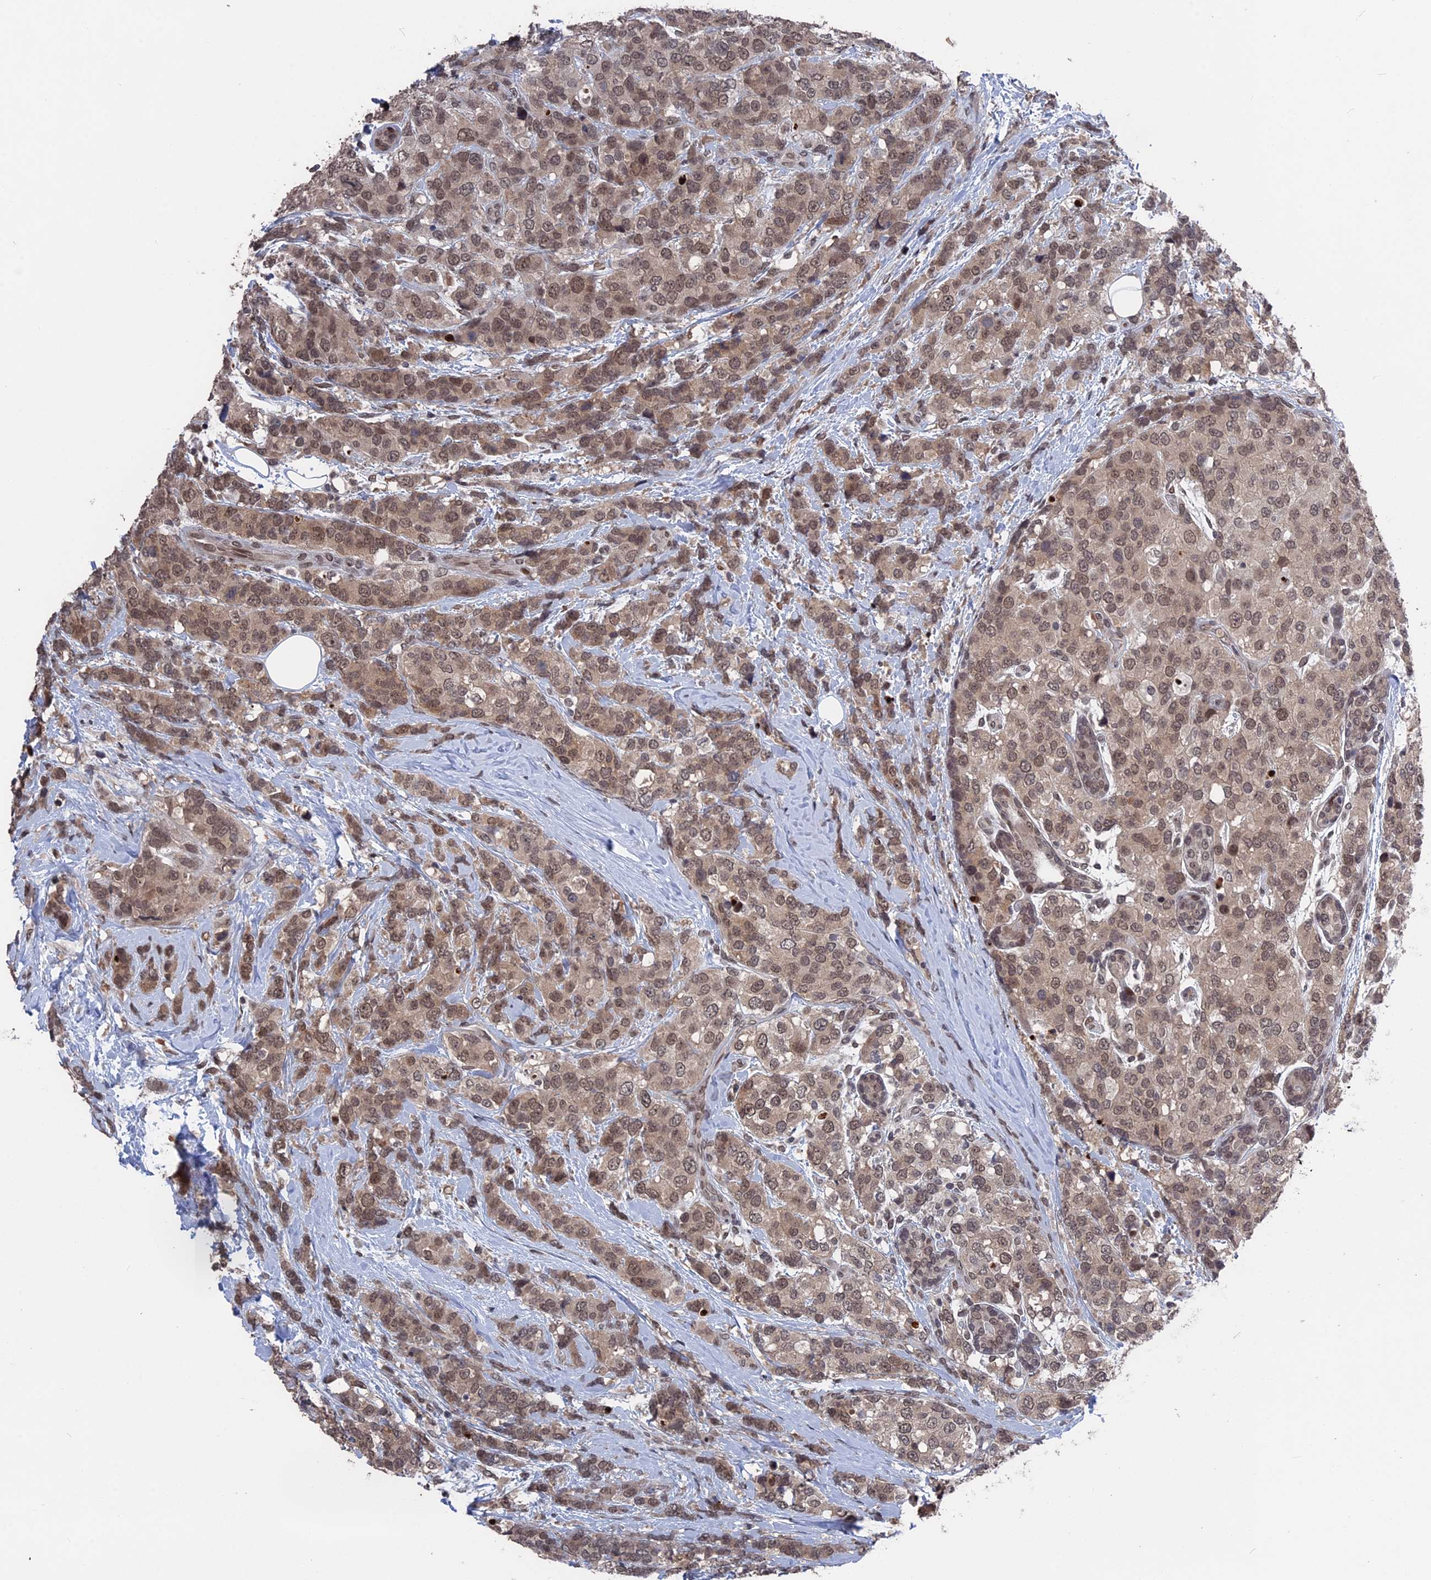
{"staining": {"intensity": "moderate", "quantity": ">75%", "location": "nuclear"}, "tissue": "breast cancer", "cell_type": "Tumor cells", "image_type": "cancer", "snomed": [{"axis": "morphology", "description": "Lobular carcinoma"}, {"axis": "topography", "description": "Breast"}], "caption": "Brown immunohistochemical staining in human lobular carcinoma (breast) reveals moderate nuclear positivity in approximately >75% of tumor cells. The protein is stained brown, and the nuclei are stained in blue (DAB (3,3'-diaminobenzidine) IHC with brightfield microscopy, high magnification).", "gene": "NR2C2AP", "patient": {"sex": "female", "age": 59}}